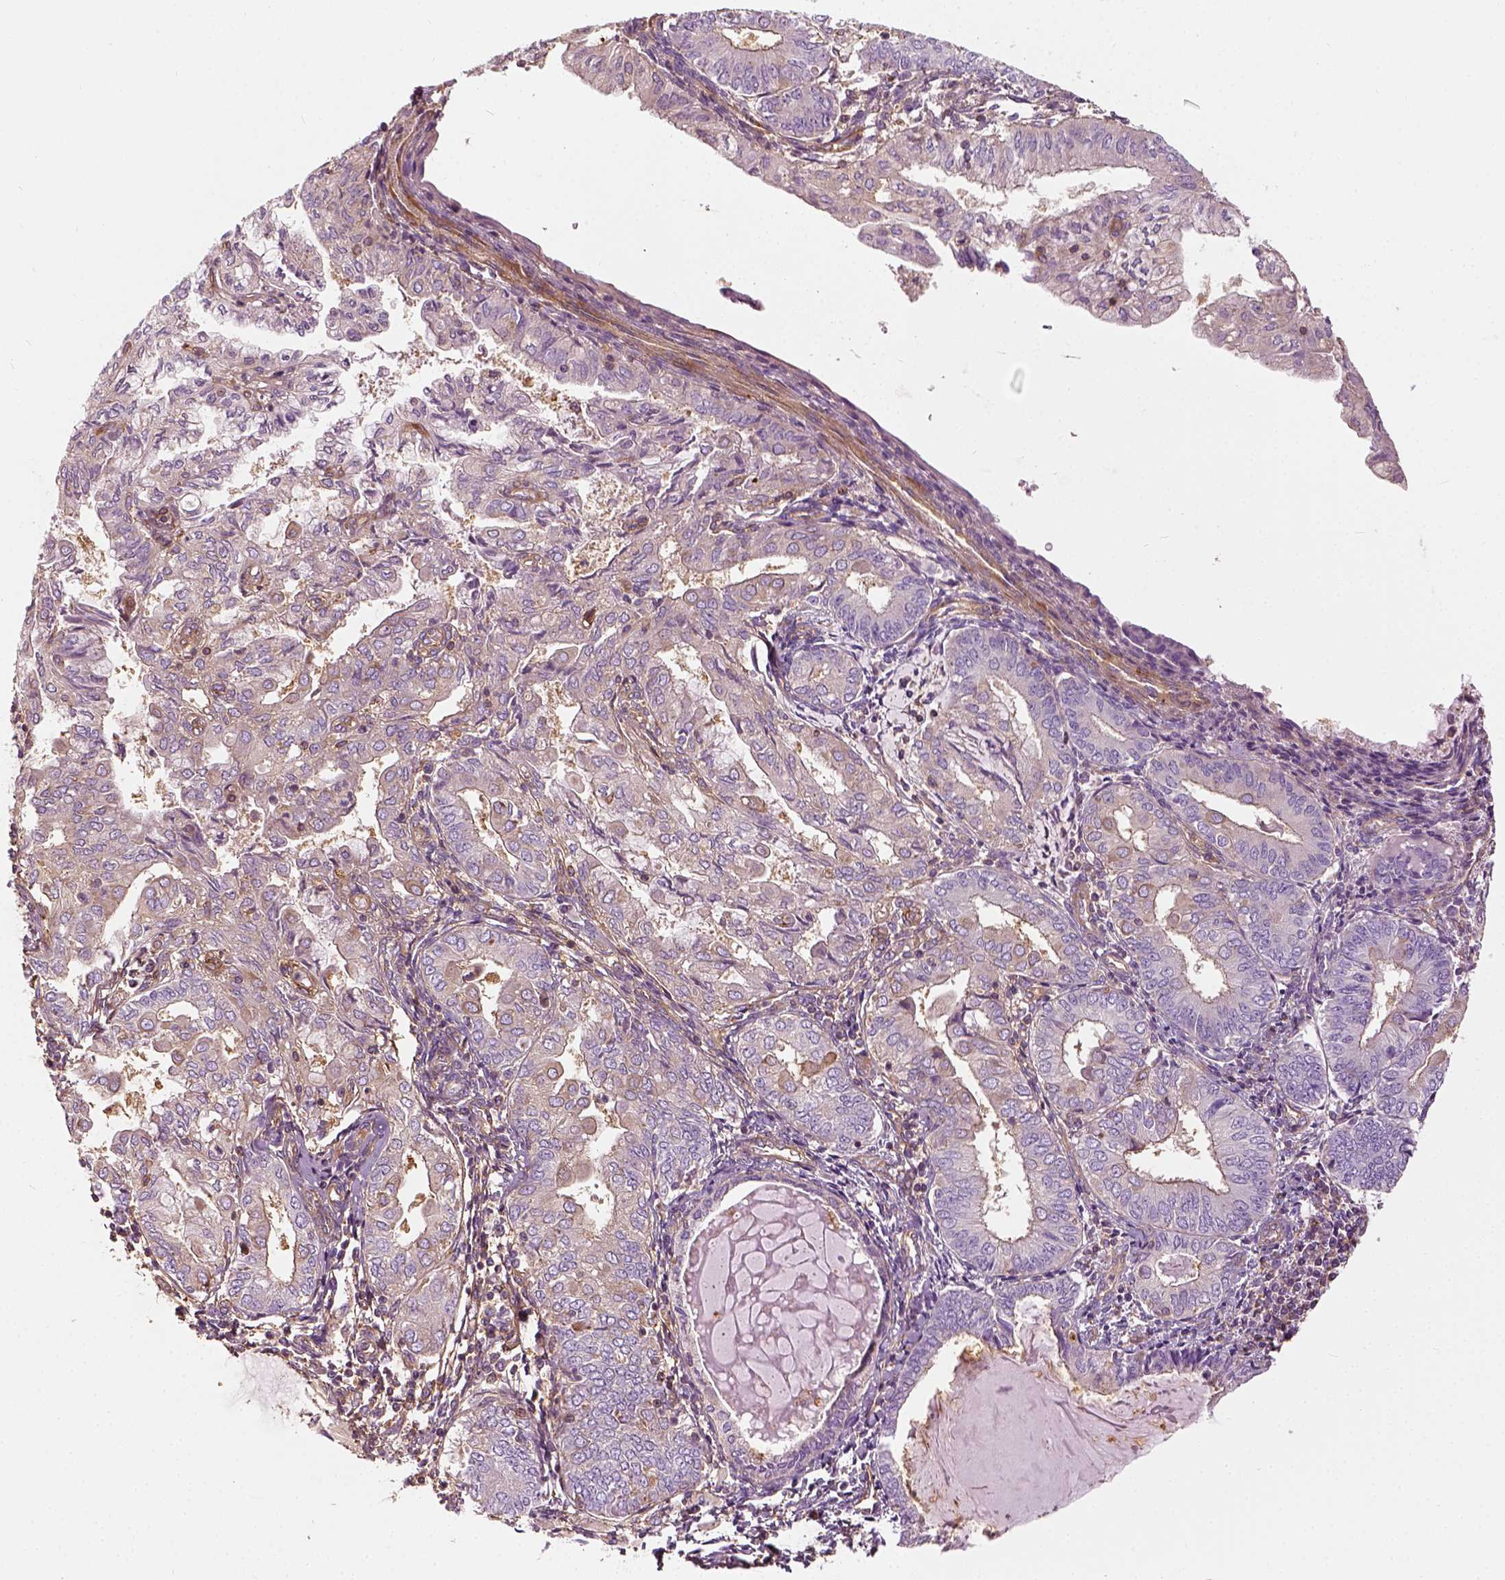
{"staining": {"intensity": "weak", "quantity": "25%-75%", "location": "cytoplasmic/membranous"}, "tissue": "endometrial cancer", "cell_type": "Tumor cells", "image_type": "cancer", "snomed": [{"axis": "morphology", "description": "Adenocarcinoma, NOS"}, {"axis": "topography", "description": "Endometrium"}], "caption": "This is a histology image of immunohistochemistry staining of endometrial cancer (adenocarcinoma), which shows weak expression in the cytoplasmic/membranous of tumor cells.", "gene": "COL6A2", "patient": {"sex": "female", "age": 68}}